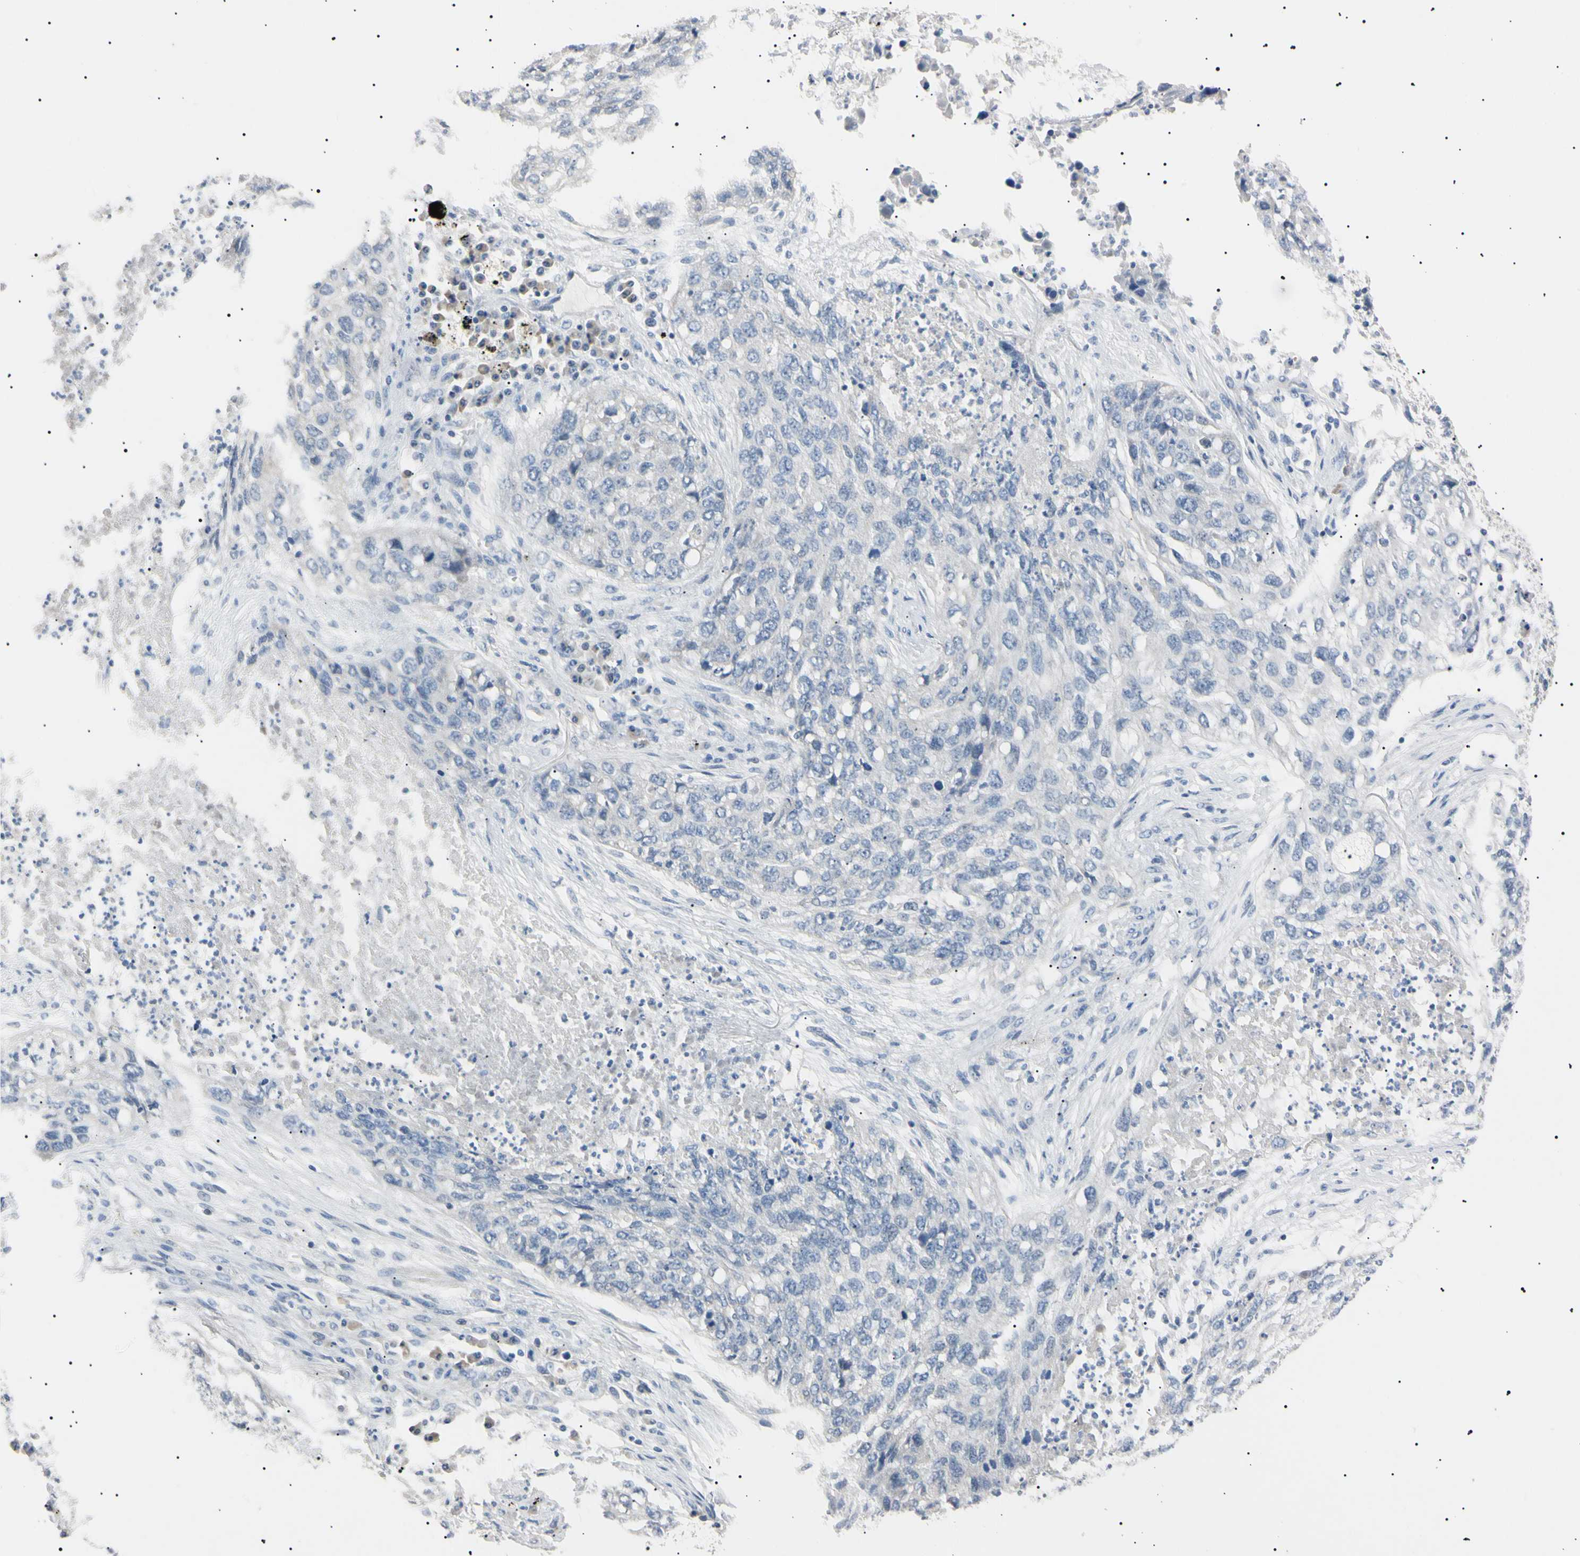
{"staining": {"intensity": "negative", "quantity": "none", "location": "none"}, "tissue": "lung cancer", "cell_type": "Tumor cells", "image_type": "cancer", "snomed": [{"axis": "morphology", "description": "Squamous cell carcinoma, NOS"}, {"axis": "topography", "description": "Lung"}], "caption": "An IHC histopathology image of squamous cell carcinoma (lung) is shown. There is no staining in tumor cells of squamous cell carcinoma (lung).", "gene": "CGB3", "patient": {"sex": "female", "age": 63}}